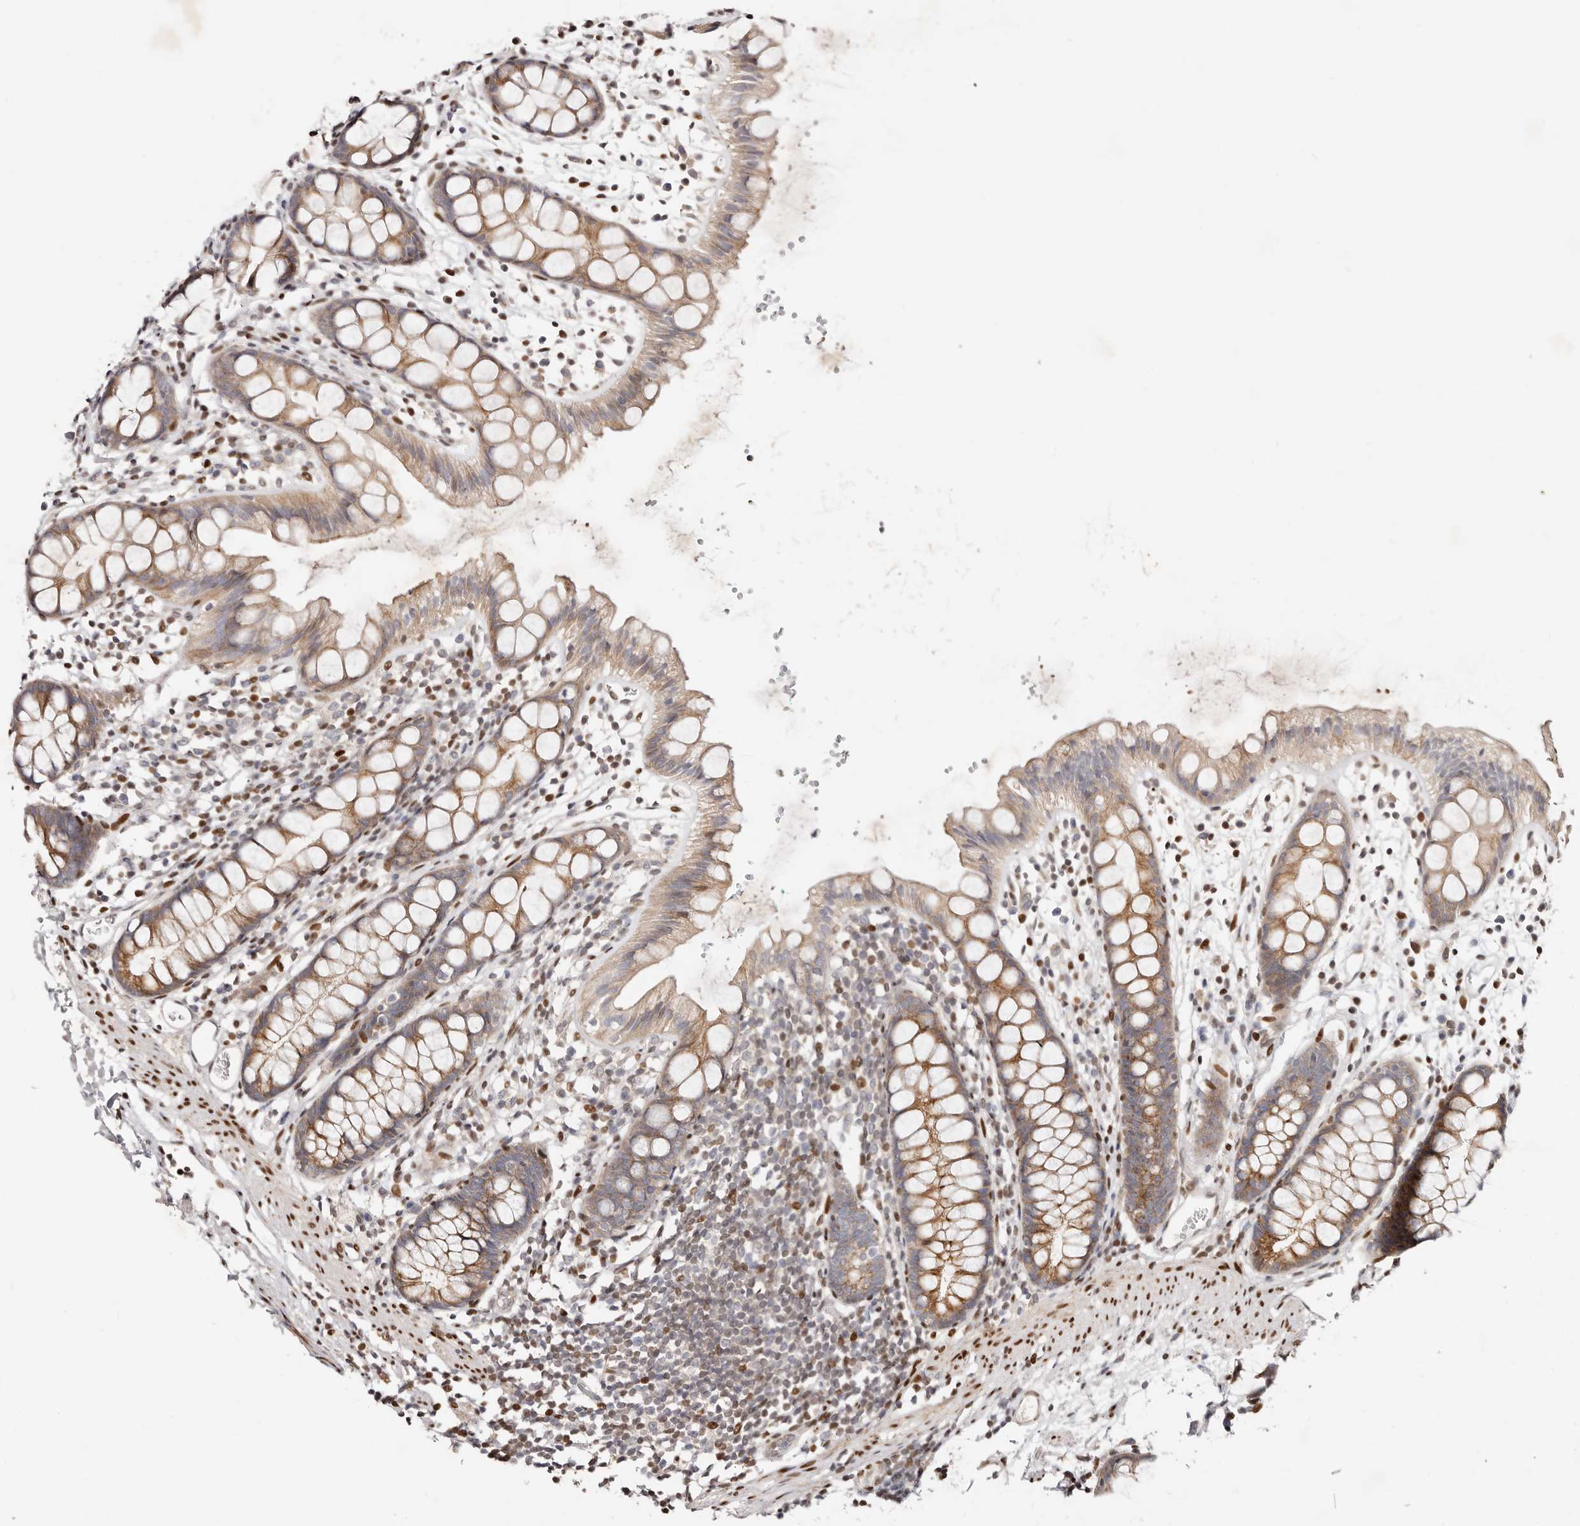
{"staining": {"intensity": "moderate", "quantity": ">75%", "location": "cytoplasmic/membranous"}, "tissue": "rectum", "cell_type": "Glandular cells", "image_type": "normal", "snomed": [{"axis": "morphology", "description": "Normal tissue, NOS"}, {"axis": "topography", "description": "Rectum"}], "caption": "Rectum stained with immunohistochemistry displays moderate cytoplasmic/membranous positivity in about >75% of glandular cells. The staining was performed using DAB (3,3'-diaminobenzidine) to visualize the protein expression in brown, while the nuclei were stained in blue with hematoxylin (Magnification: 20x).", "gene": "IQGAP3", "patient": {"sex": "female", "age": 65}}